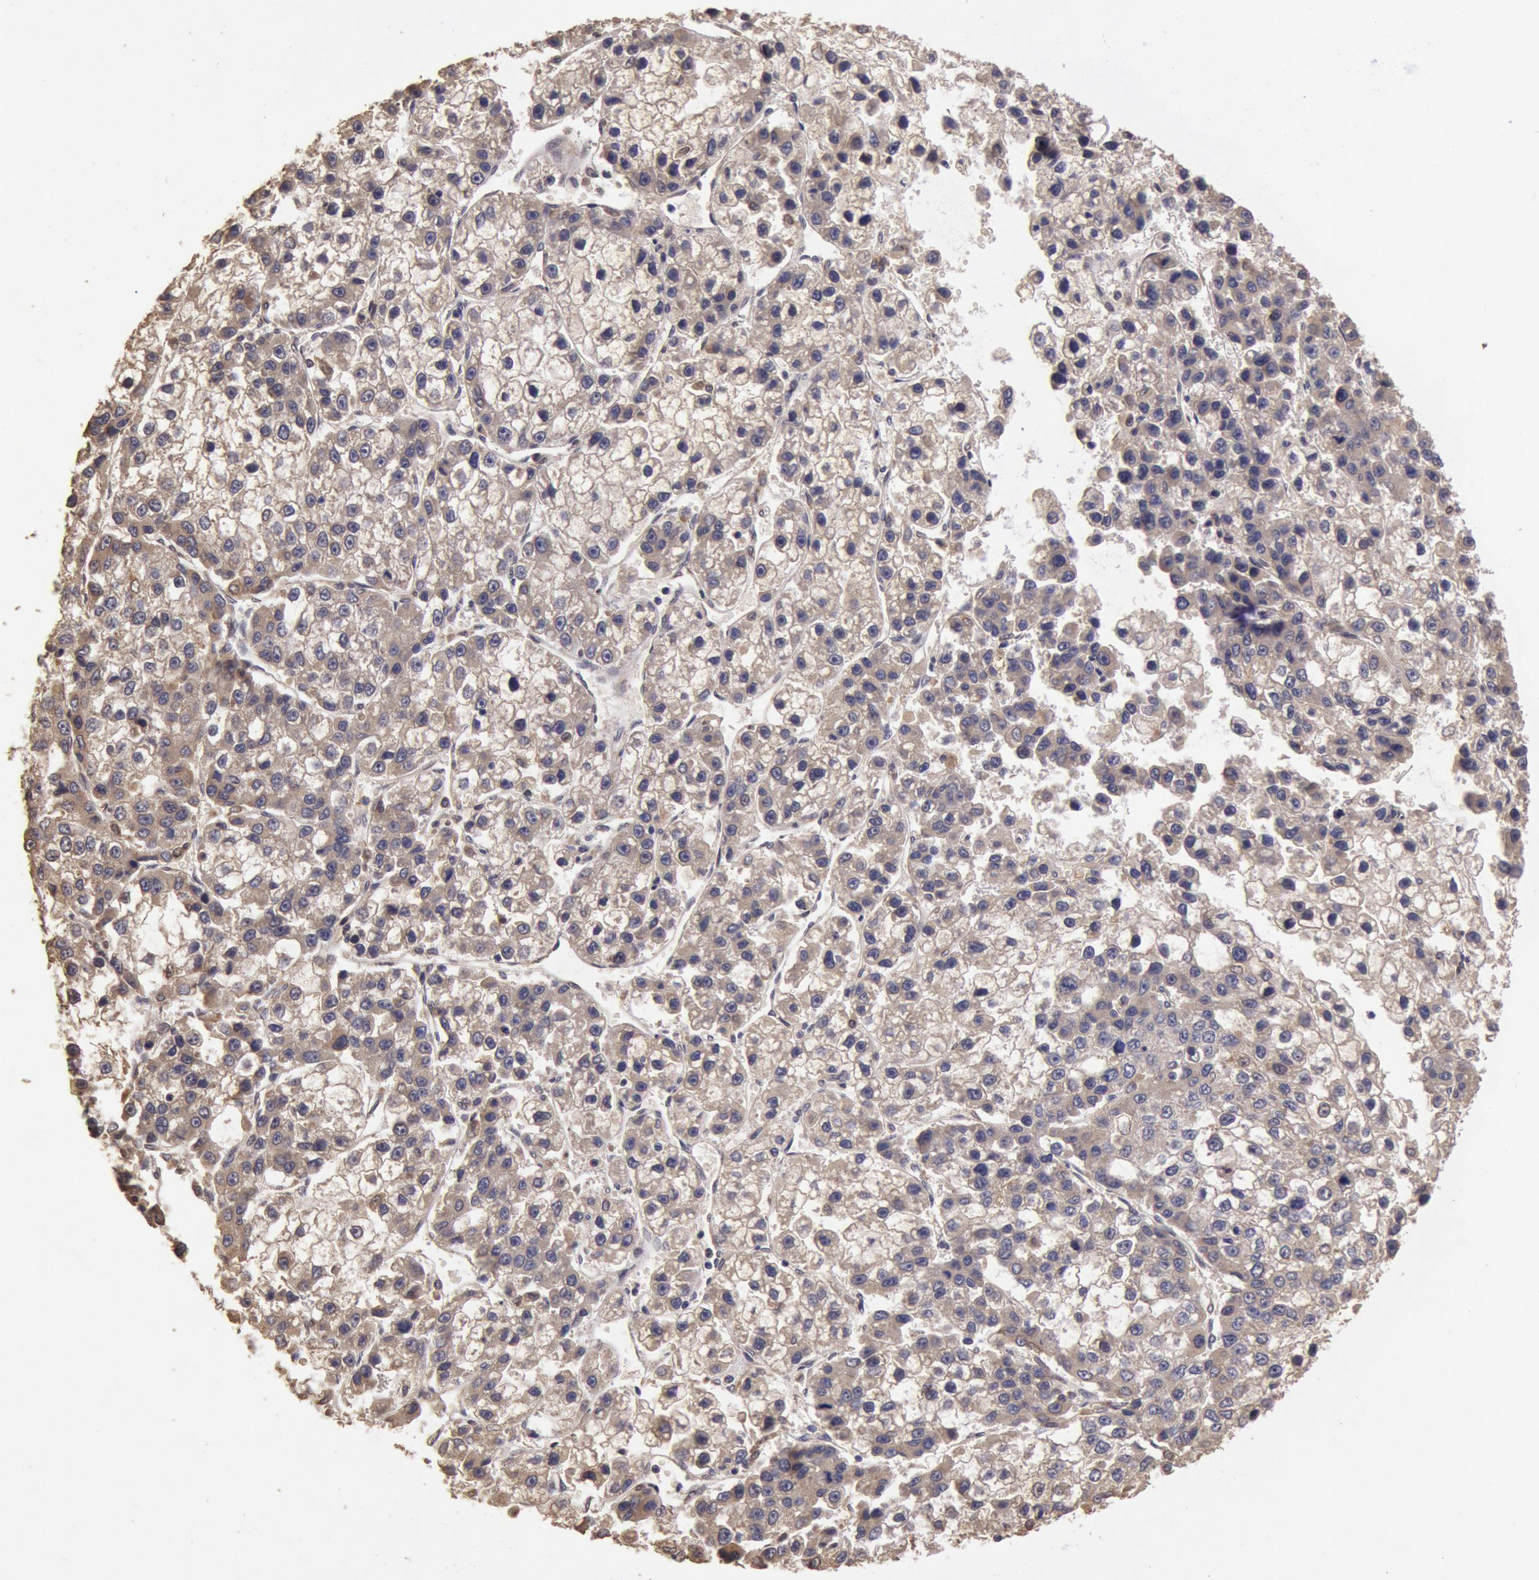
{"staining": {"intensity": "weak", "quantity": ">75%", "location": "cytoplasmic/membranous"}, "tissue": "liver cancer", "cell_type": "Tumor cells", "image_type": "cancer", "snomed": [{"axis": "morphology", "description": "Carcinoma, Hepatocellular, NOS"}, {"axis": "topography", "description": "Liver"}], "caption": "Liver hepatocellular carcinoma tissue displays weak cytoplasmic/membranous staining in about >75% of tumor cells", "gene": "COMT", "patient": {"sex": "female", "age": 66}}